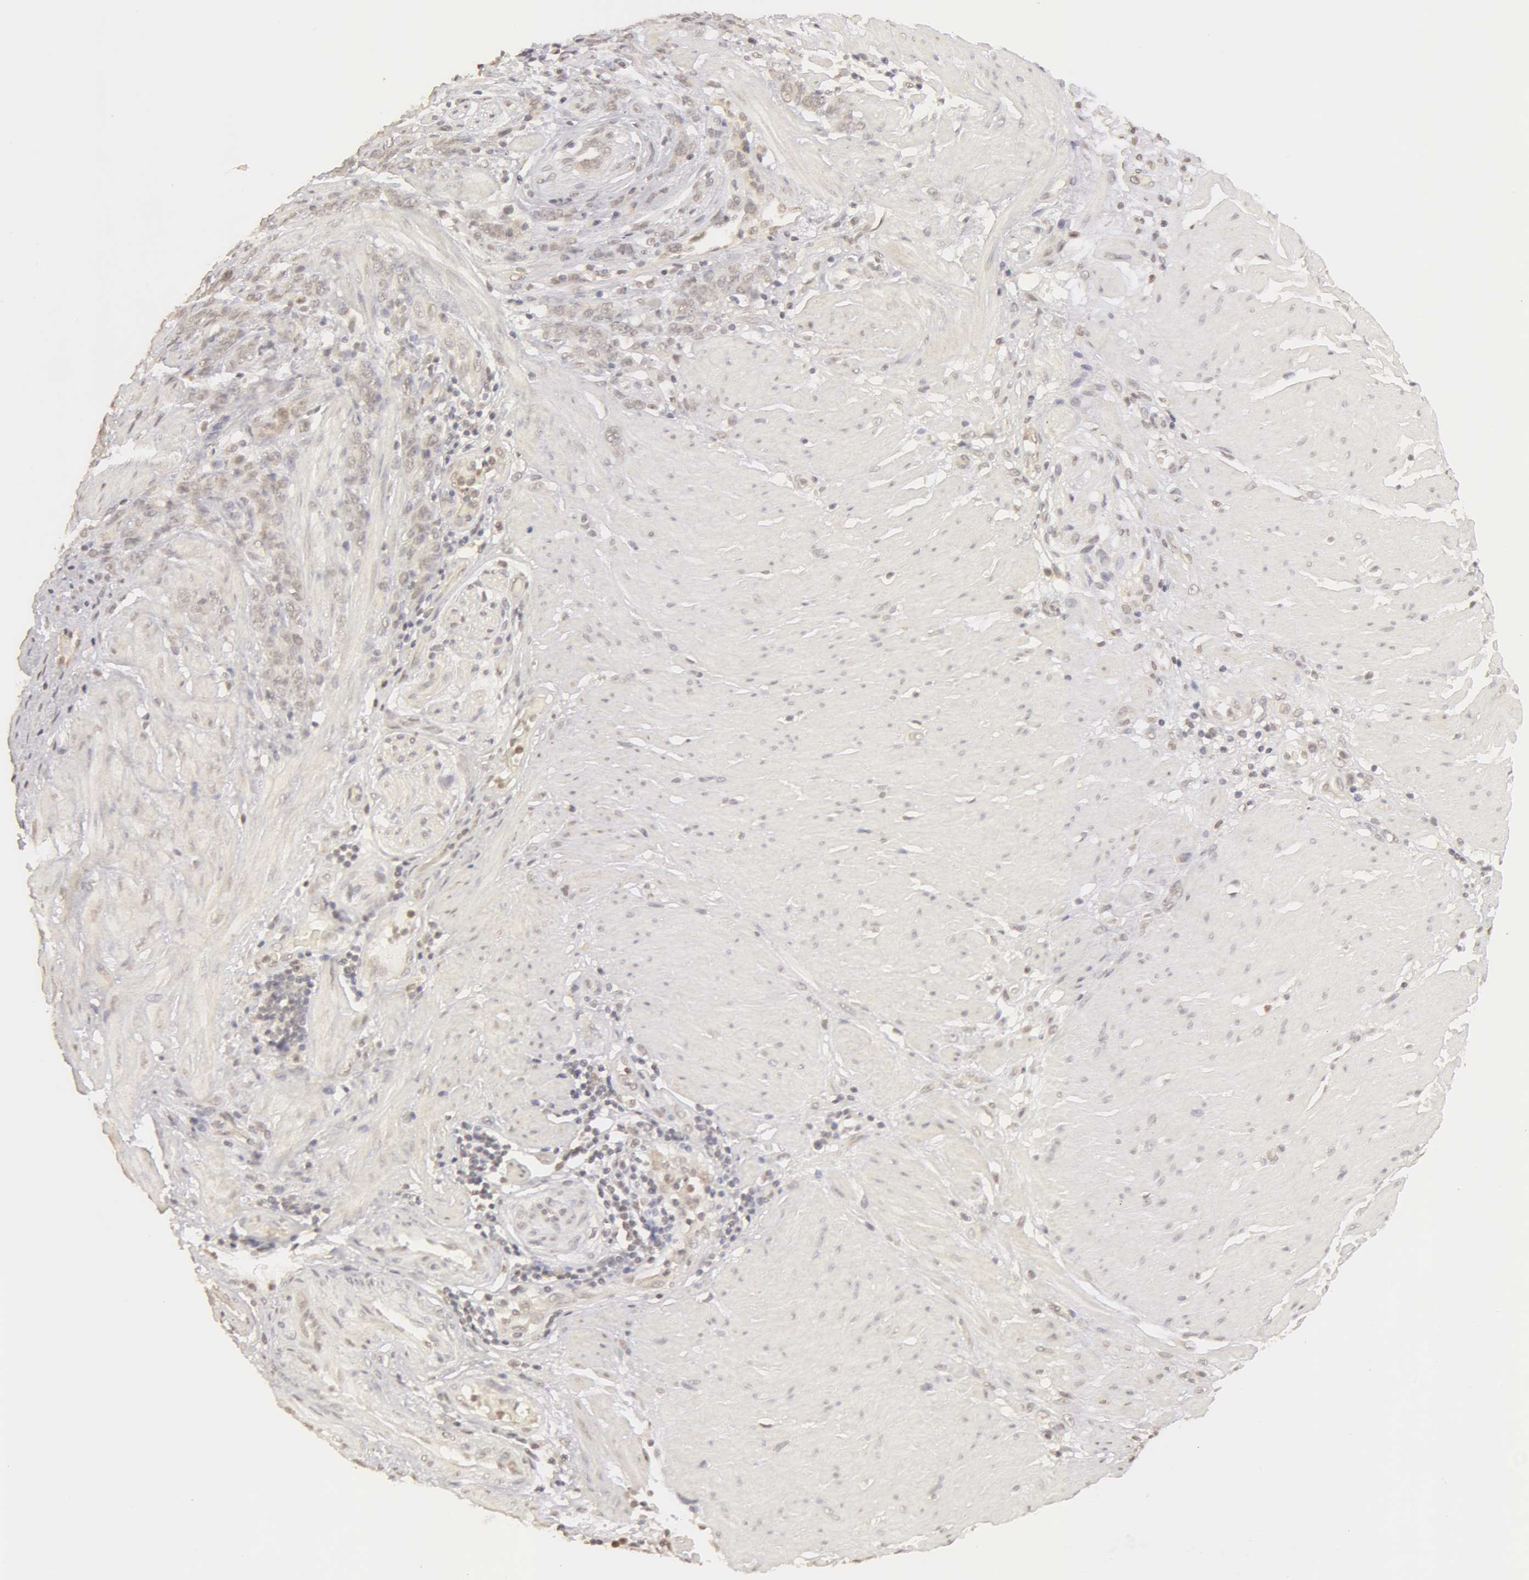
{"staining": {"intensity": "weak", "quantity": "<25%", "location": "nuclear"}, "tissue": "stomach cancer", "cell_type": "Tumor cells", "image_type": "cancer", "snomed": [{"axis": "morphology", "description": "Adenocarcinoma, NOS"}, {"axis": "topography", "description": "Stomach, lower"}], "caption": "High power microscopy photomicrograph of an immunohistochemistry photomicrograph of stomach adenocarcinoma, revealing no significant staining in tumor cells.", "gene": "ADAM10", "patient": {"sex": "male", "age": 88}}